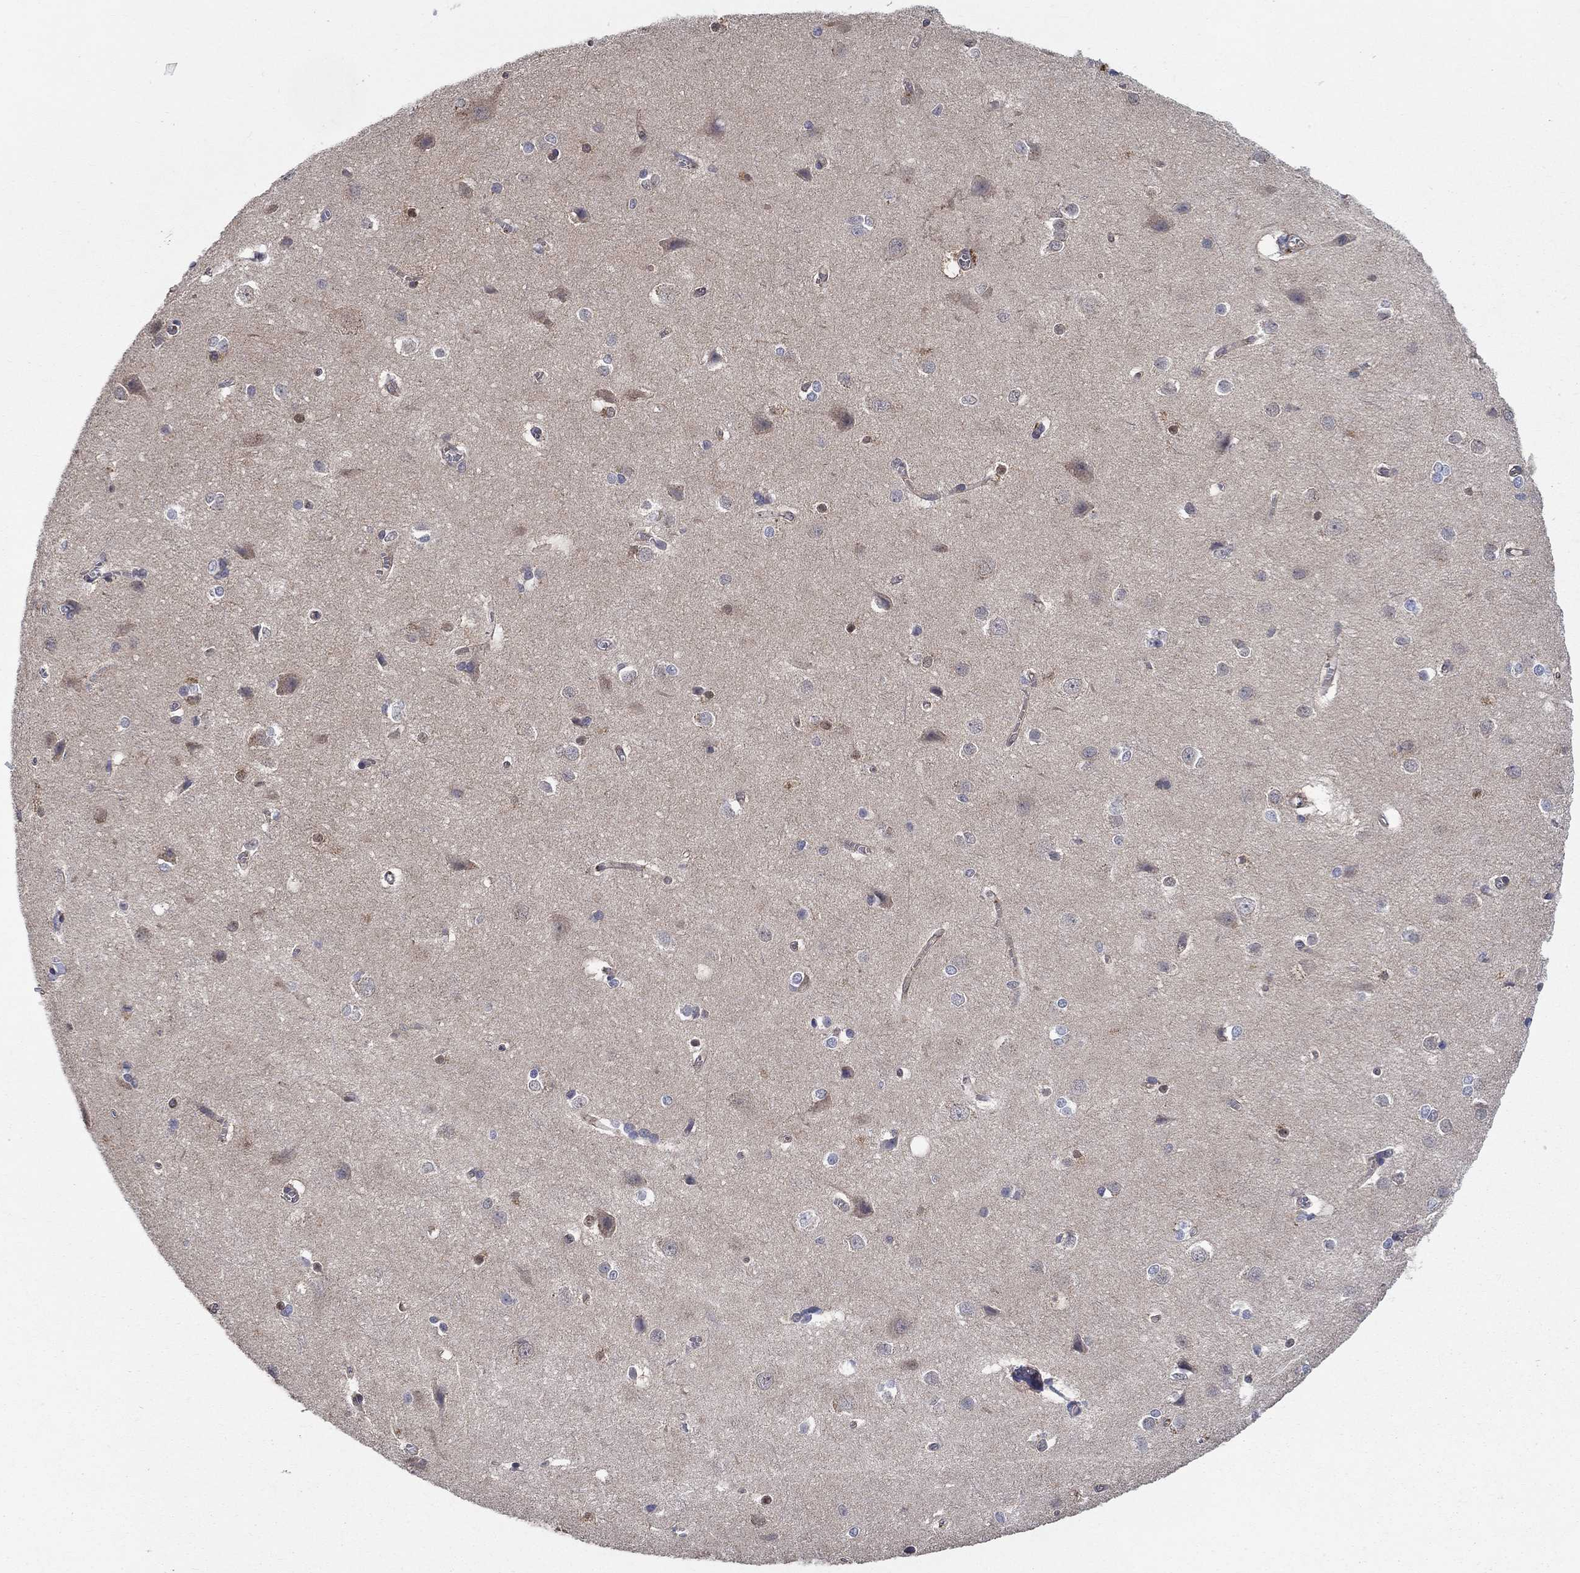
{"staining": {"intensity": "negative", "quantity": "none", "location": "none"}, "tissue": "cerebral cortex", "cell_type": "Endothelial cells", "image_type": "normal", "snomed": [{"axis": "morphology", "description": "Normal tissue, NOS"}, {"axis": "topography", "description": "Cerebral cortex"}], "caption": "This is a micrograph of immunohistochemistry (IHC) staining of benign cerebral cortex, which shows no positivity in endothelial cells.", "gene": "AGFG2", "patient": {"sex": "male", "age": 37}}